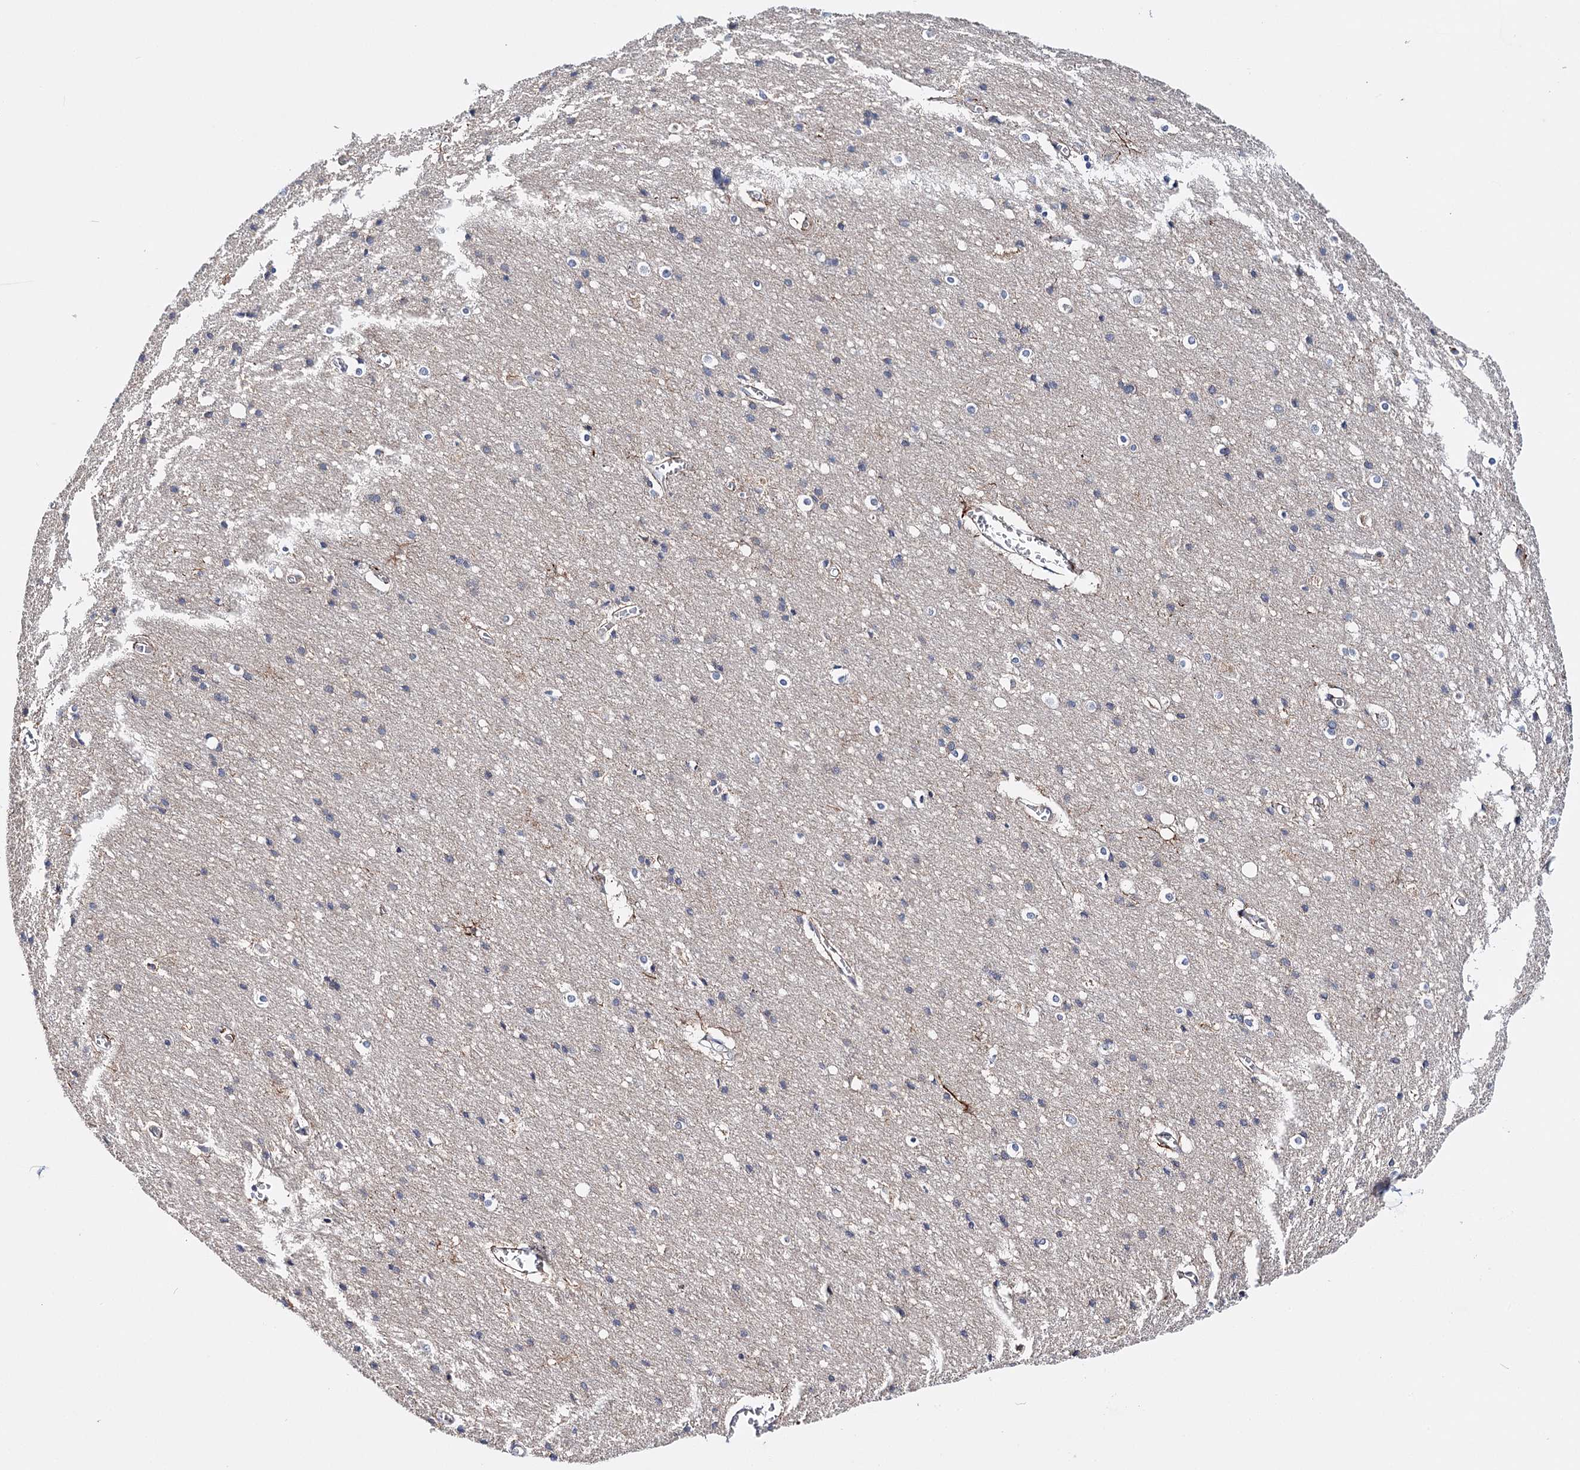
{"staining": {"intensity": "weak", "quantity": "25%-75%", "location": "cytoplasmic/membranous"}, "tissue": "cerebral cortex", "cell_type": "Endothelial cells", "image_type": "normal", "snomed": [{"axis": "morphology", "description": "Normal tissue, NOS"}, {"axis": "topography", "description": "Cerebral cortex"}], "caption": "Weak cytoplasmic/membranous positivity for a protein is identified in approximately 25%-75% of endothelial cells of benign cerebral cortex using IHC.", "gene": "CFAP46", "patient": {"sex": "male", "age": 54}}